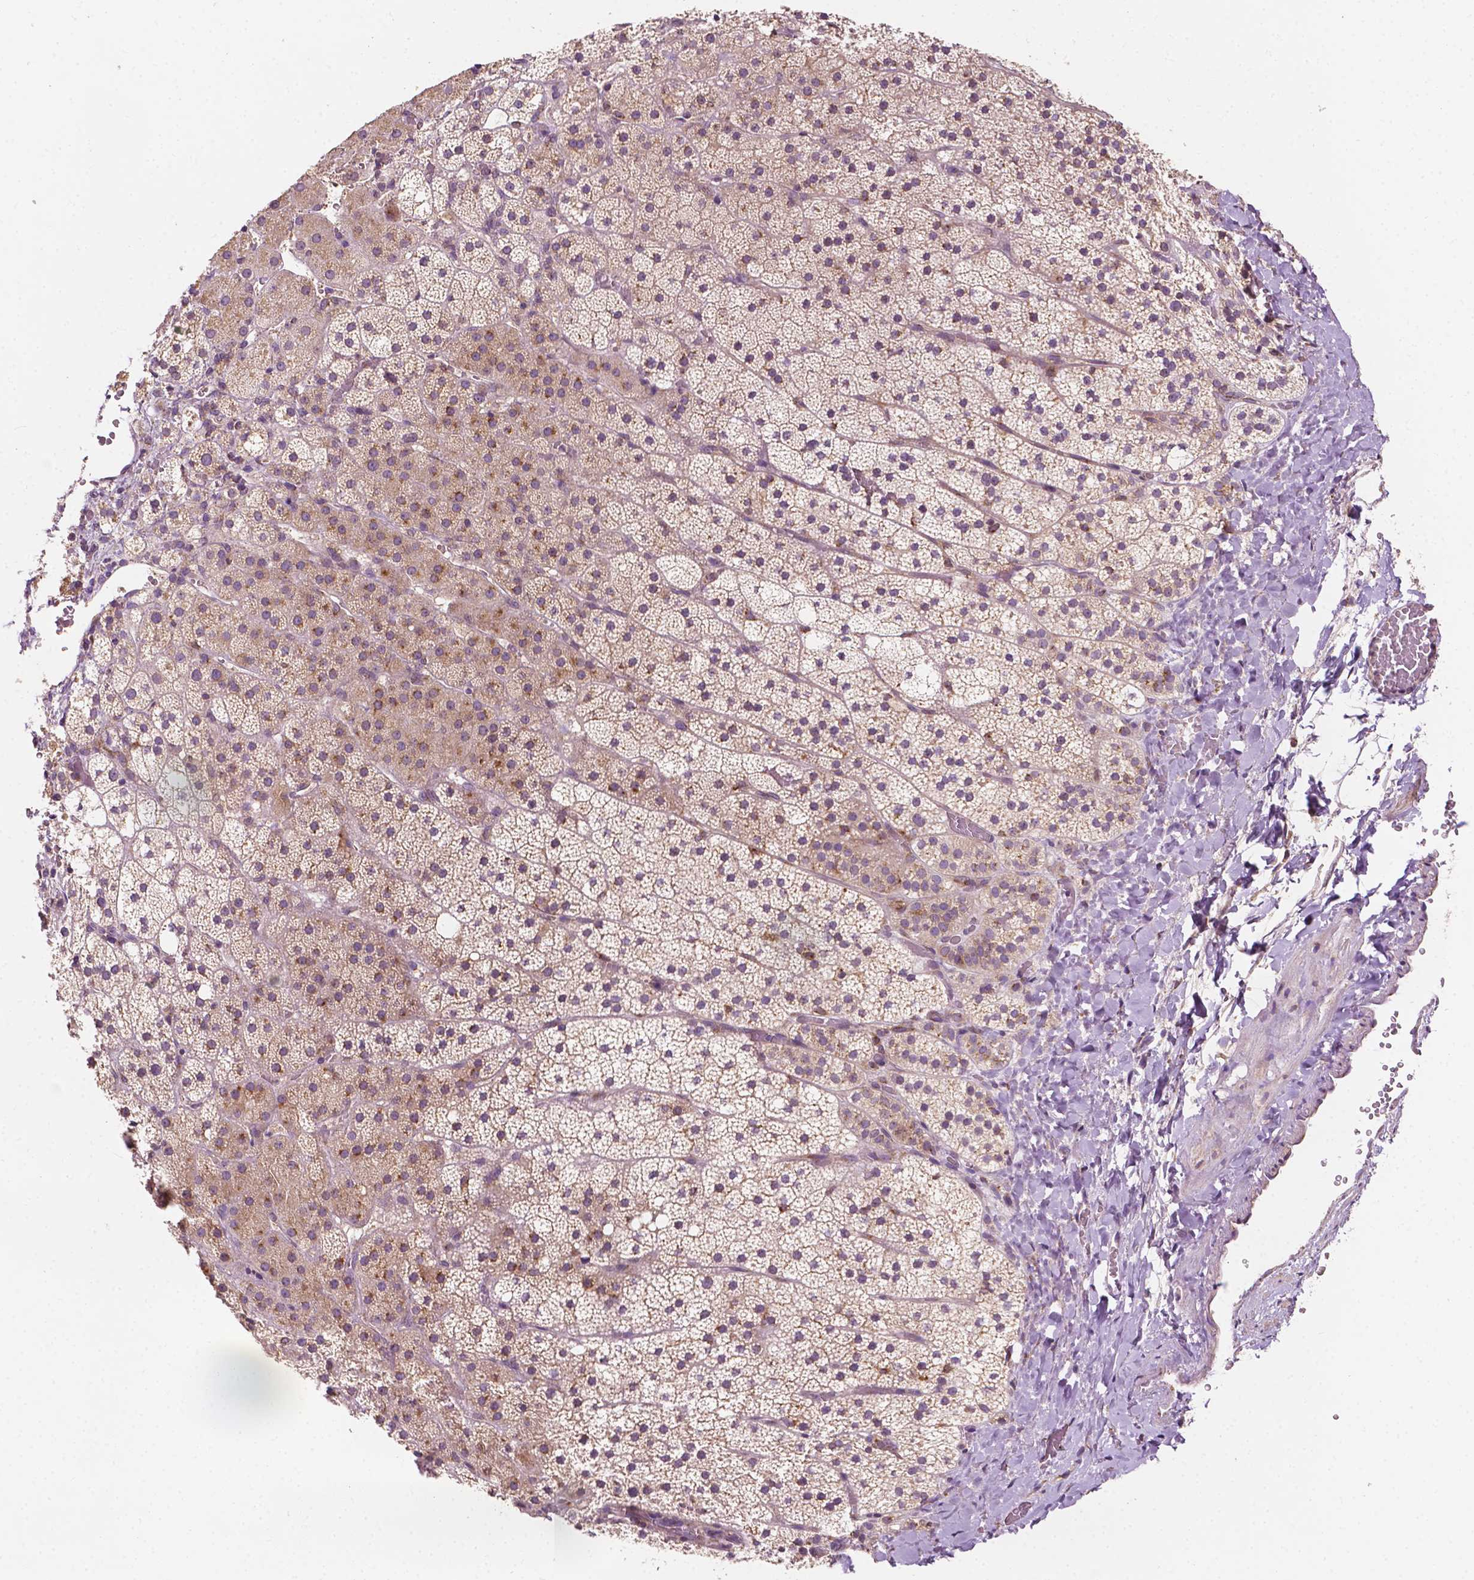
{"staining": {"intensity": "moderate", "quantity": "25%-75%", "location": "cytoplasmic/membranous"}, "tissue": "adrenal gland", "cell_type": "Glandular cells", "image_type": "normal", "snomed": [{"axis": "morphology", "description": "Normal tissue, NOS"}, {"axis": "topography", "description": "Adrenal gland"}], "caption": "This image displays benign adrenal gland stained with IHC to label a protein in brown. The cytoplasmic/membranous of glandular cells show moderate positivity for the protein. Nuclei are counter-stained blue.", "gene": "EBAG9", "patient": {"sex": "male", "age": 53}}